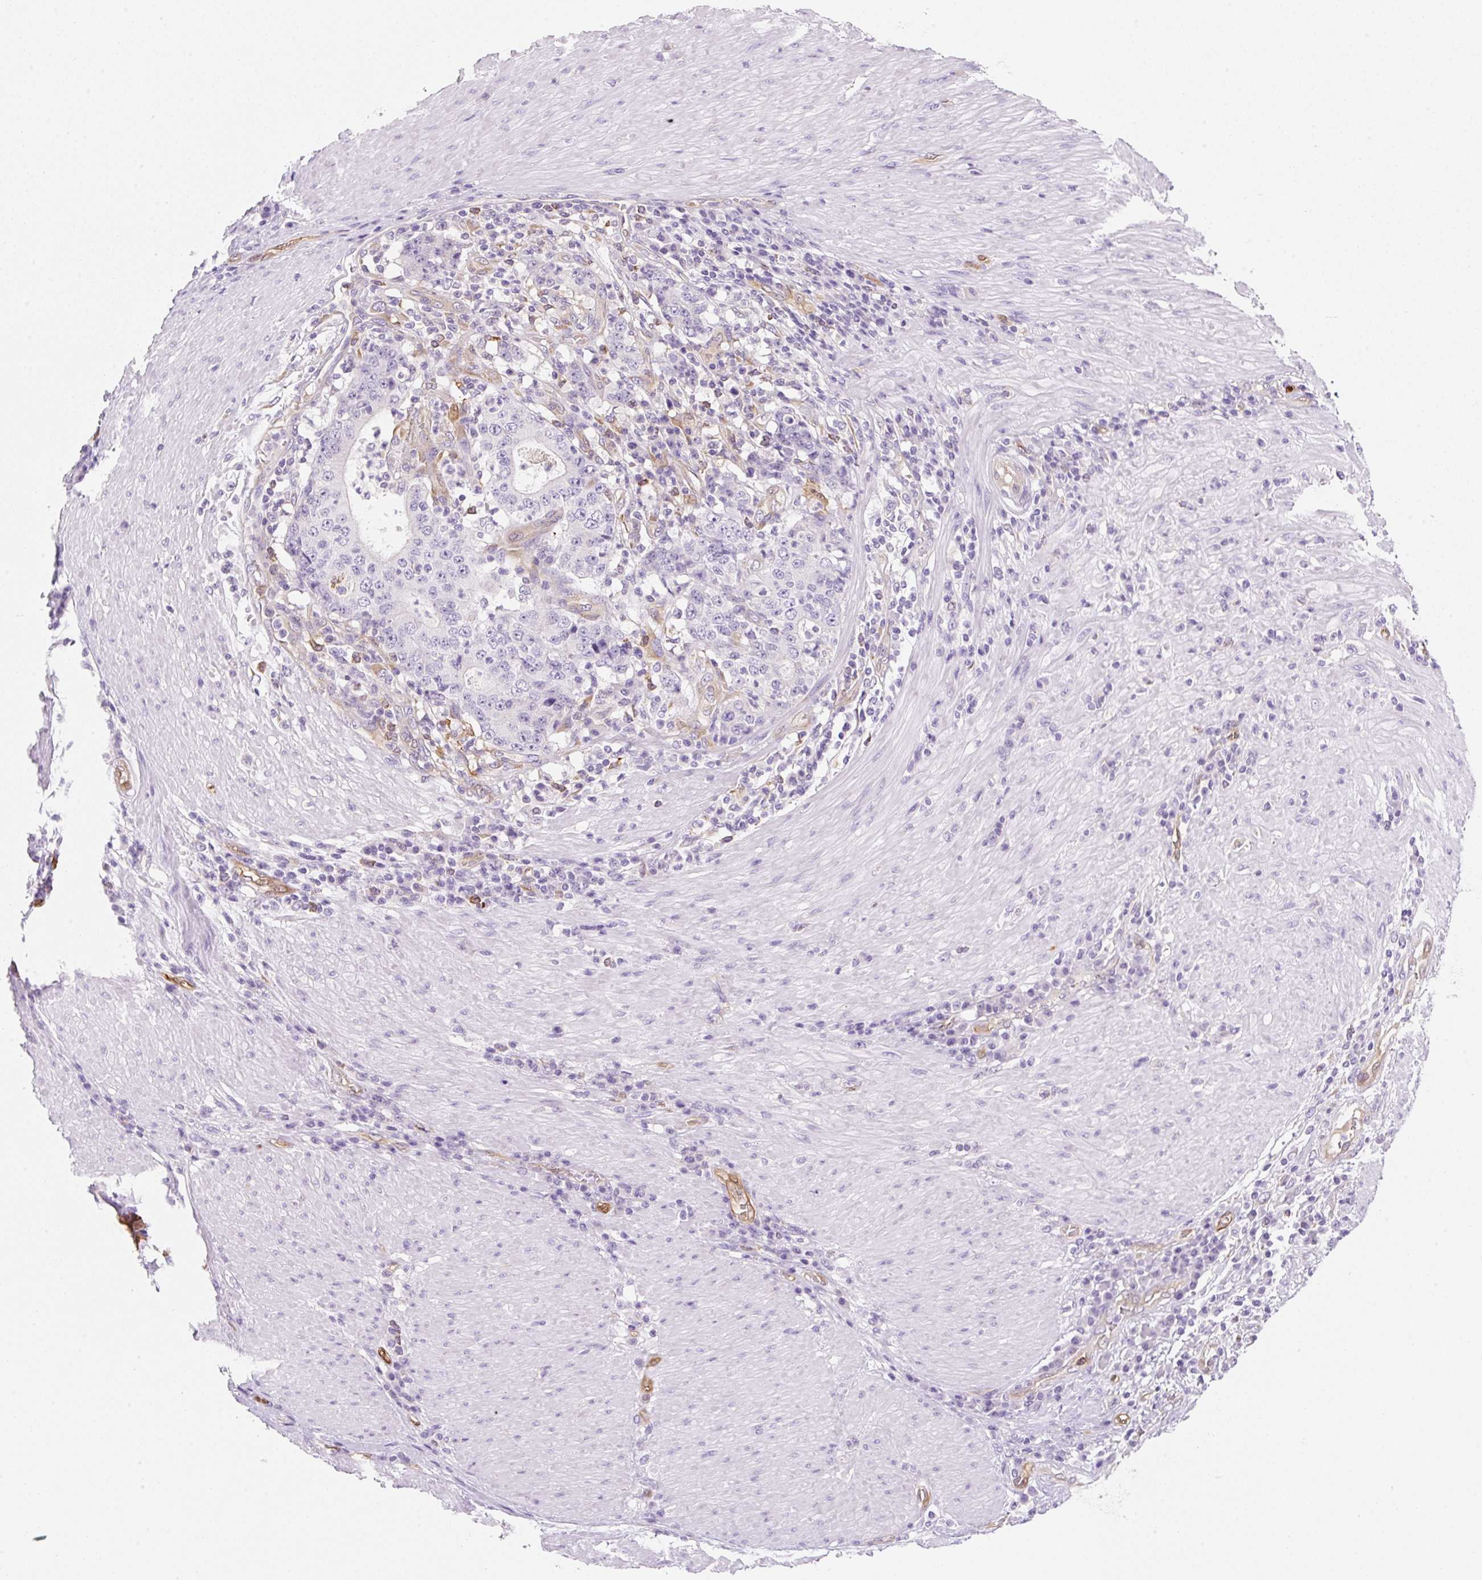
{"staining": {"intensity": "negative", "quantity": "none", "location": "none"}, "tissue": "stomach cancer", "cell_type": "Tumor cells", "image_type": "cancer", "snomed": [{"axis": "morphology", "description": "Normal tissue, NOS"}, {"axis": "morphology", "description": "Adenocarcinoma, NOS"}, {"axis": "topography", "description": "Stomach, upper"}, {"axis": "topography", "description": "Stomach"}], "caption": "High power microscopy histopathology image of an immunohistochemistry photomicrograph of stomach cancer, revealing no significant staining in tumor cells.", "gene": "FABP5", "patient": {"sex": "male", "age": 59}}